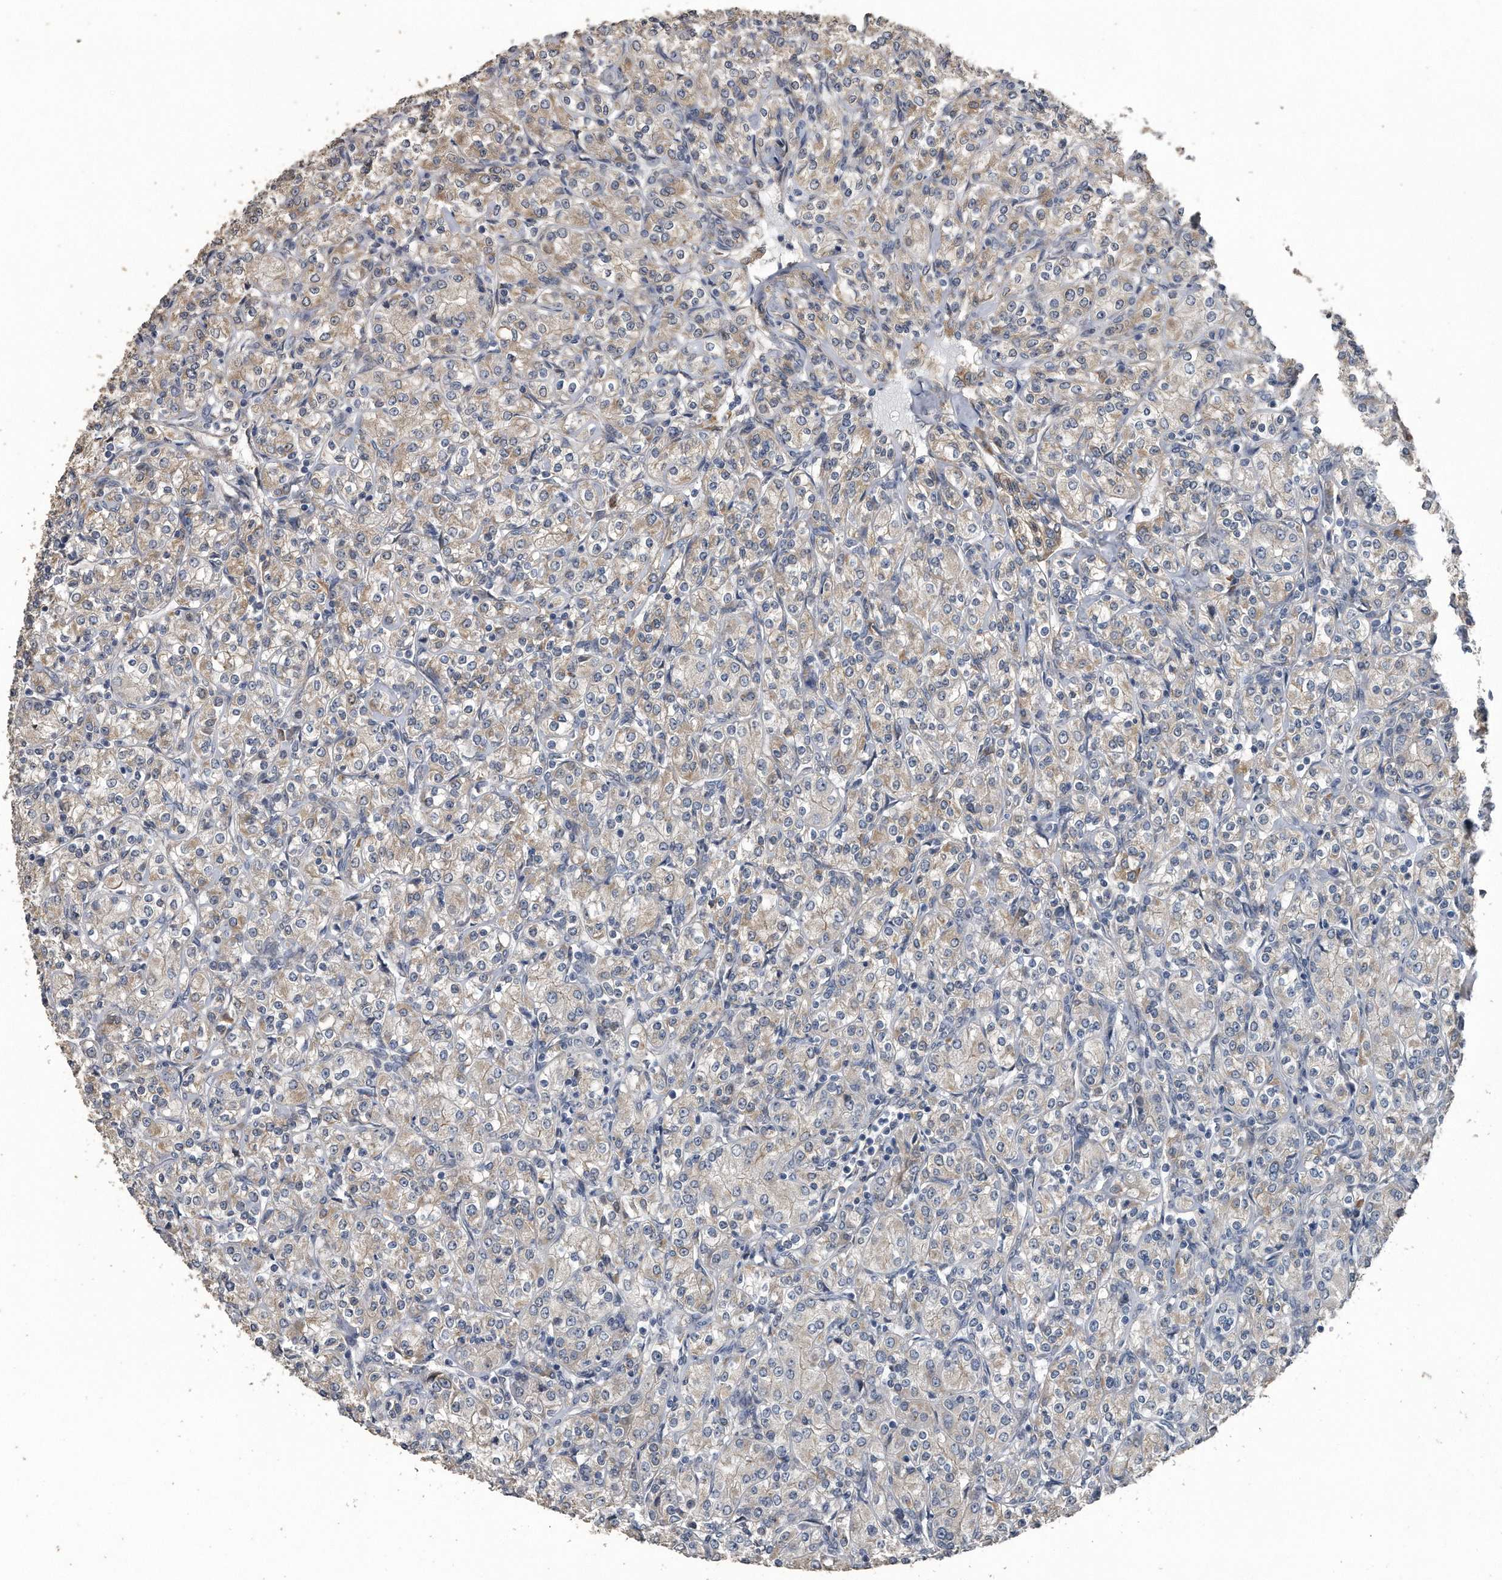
{"staining": {"intensity": "weak", "quantity": "<25%", "location": "cytoplasmic/membranous"}, "tissue": "renal cancer", "cell_type": "Tumor cells", "image_type": "cancer", "snomed": [{"axis": "morphology", "description": "Adenocarcinoma, NOS"}, {"axis": "topography", "description": "Kidney"}], "caption": "The histopathology image exhibits no significant expression in tumor cells of renal adenocarcinoma.", "gene": "PCLO", "patient": {"sex": "male", "age": 77}}